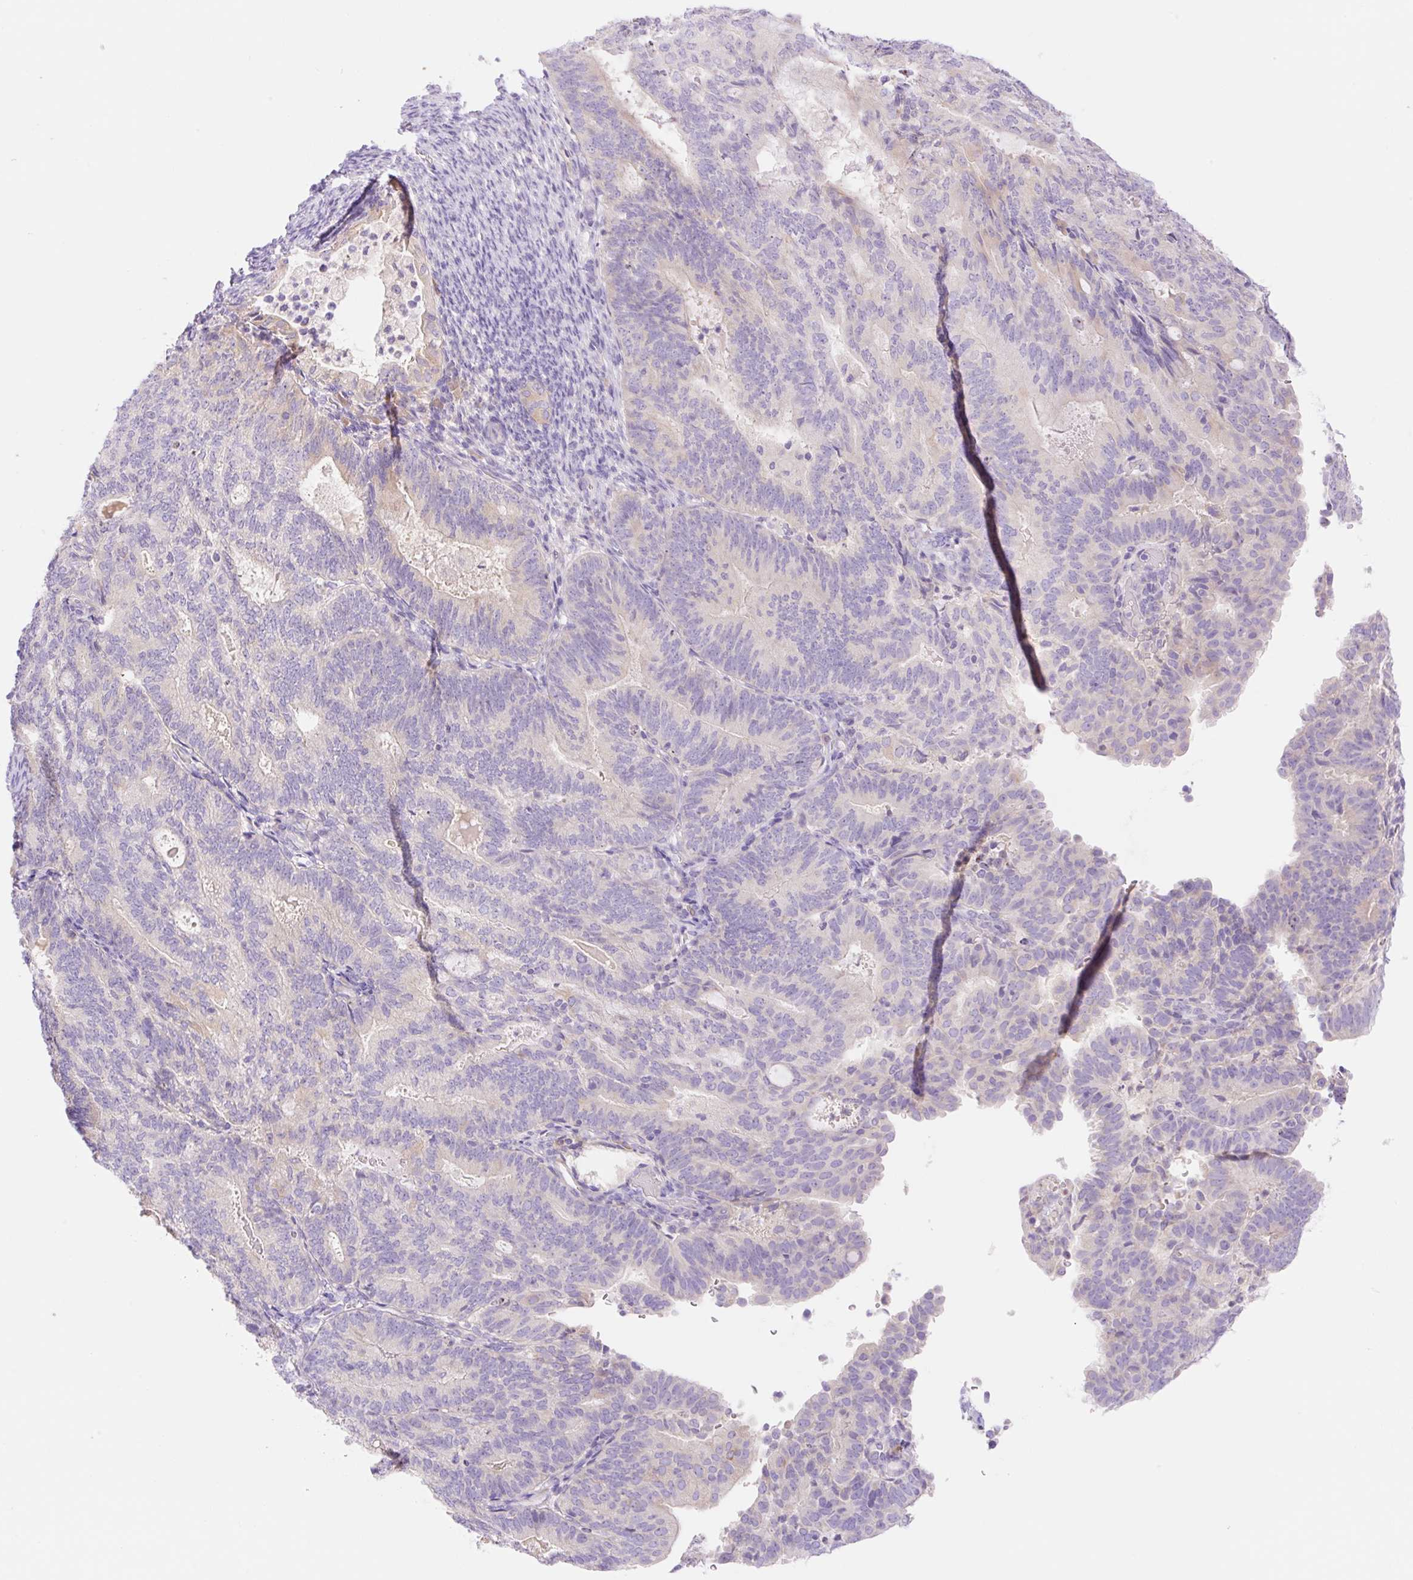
{"staining": {"intensity": "negative", "quantity": "none", "location": "none"}, "tissue": "endometrial cancer", "cell_type": "Tumor cells", "image_type": "cancer", "snomed": [{"axis": "morphology", "description": "Adenocarcinoma, NOS"}, {"axis": "topography", "description": "Endometrium"}], "caption": "High magnification brightfield microscopy of endometrial cancer stained with DAB (3,3'-diaminobenzidine) (brown) and counterstained with hematoxylin (blue): tumor cells show no significant positivity.", "gene": "DENND5A", "patient": {"sex": "female", "age": 70}}